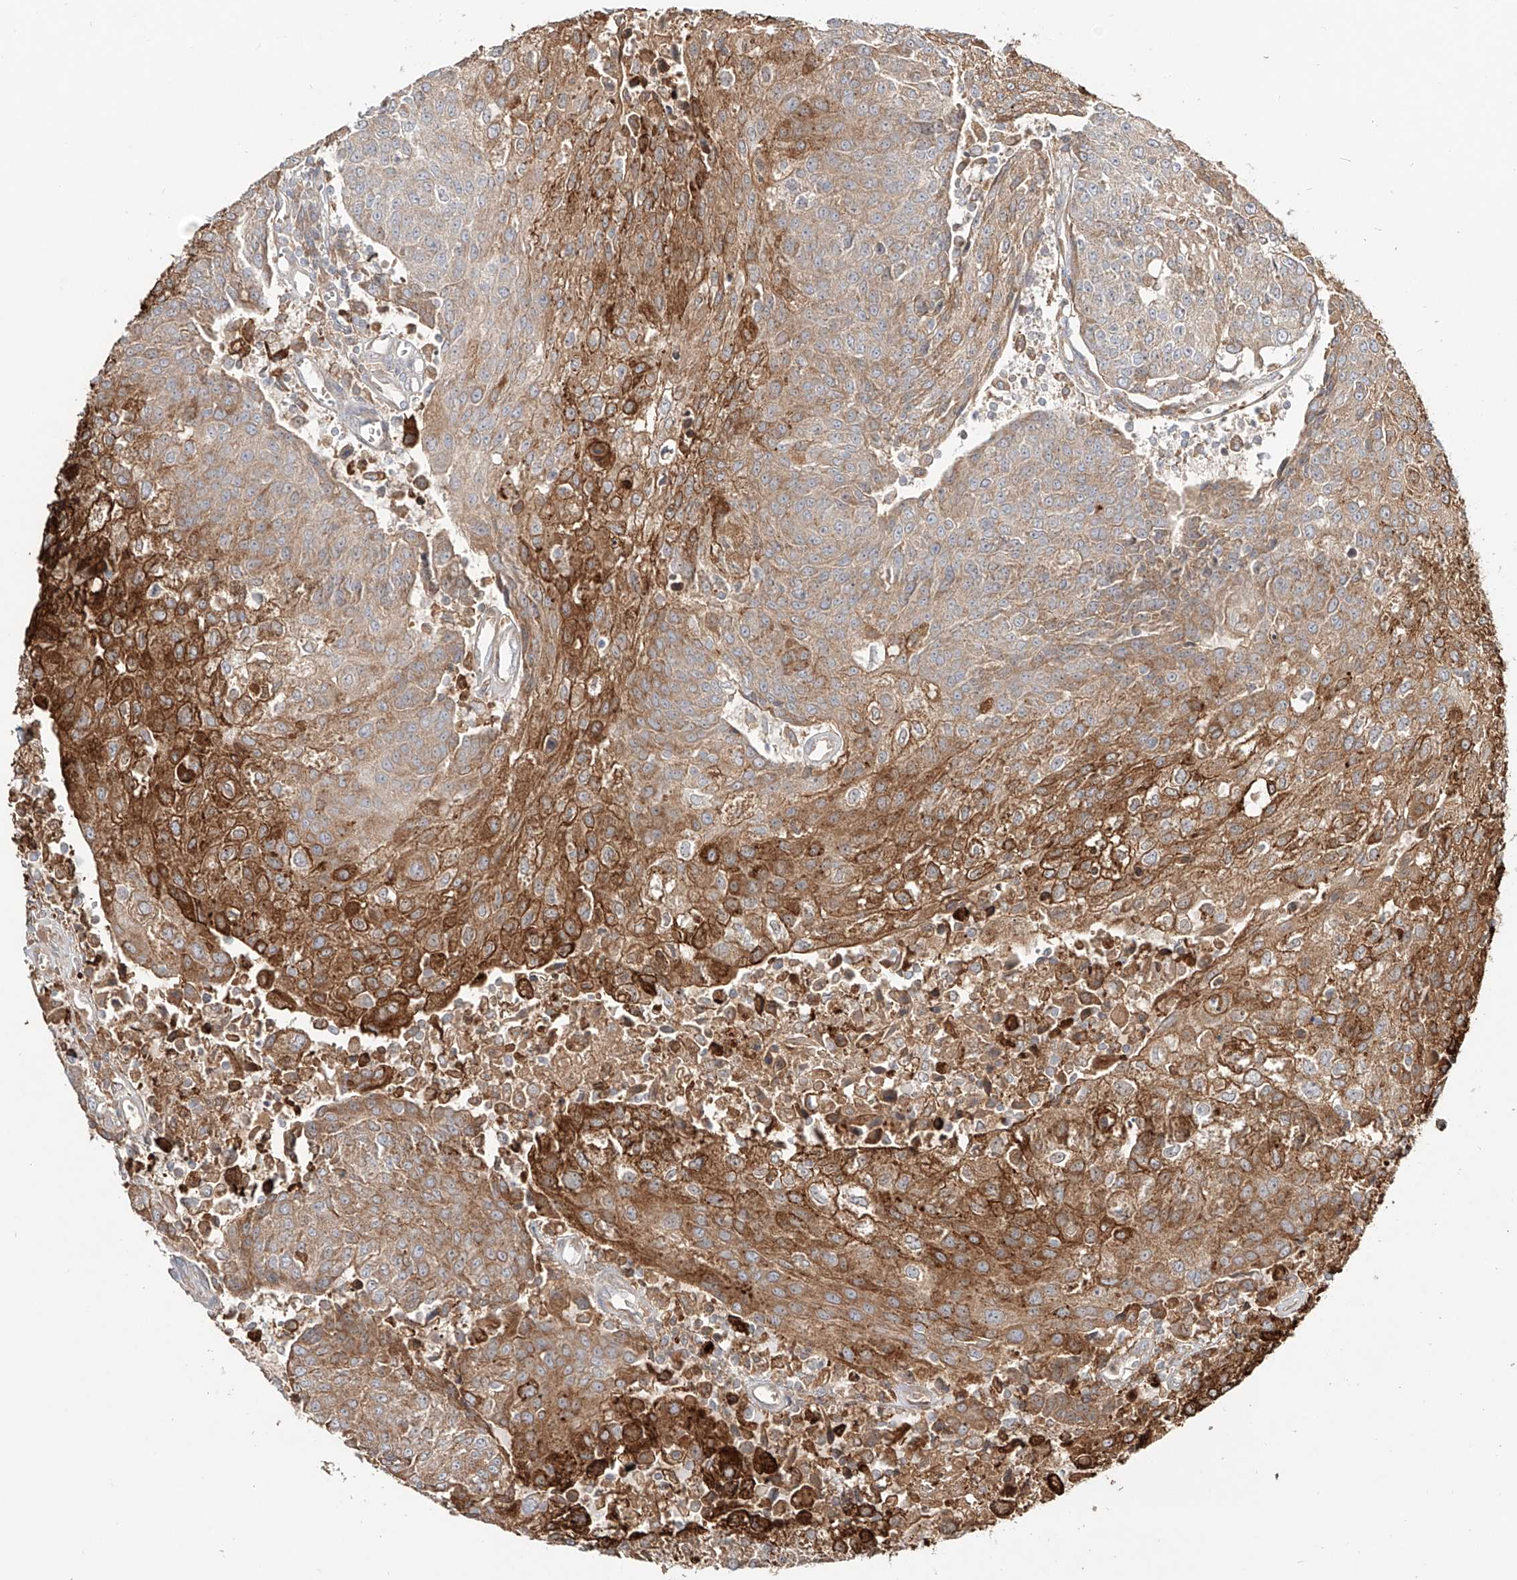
{"staining": {"intensity": "strong", "quantity": "25%-75%", "location": "cytoplasmic/membranous"}, "tissue": "urothelial cancer", "cell_type": "Tumor cells", "image_type": "cancer", "snomed": [{"axis": "morphology", "description": "Urothelial carcinoma, High grade"}, {"axis": "topography", "description": "Urinary bladder"}], "caption": "Urothelial cancer was stained to show a protein in brown. There is high levels of strong cytoplasmic/membranous positivity in approximately 25%-75% of tumor cells.", "gene": "ERO1A", "patient": {"sex": "female", "age": 85}}